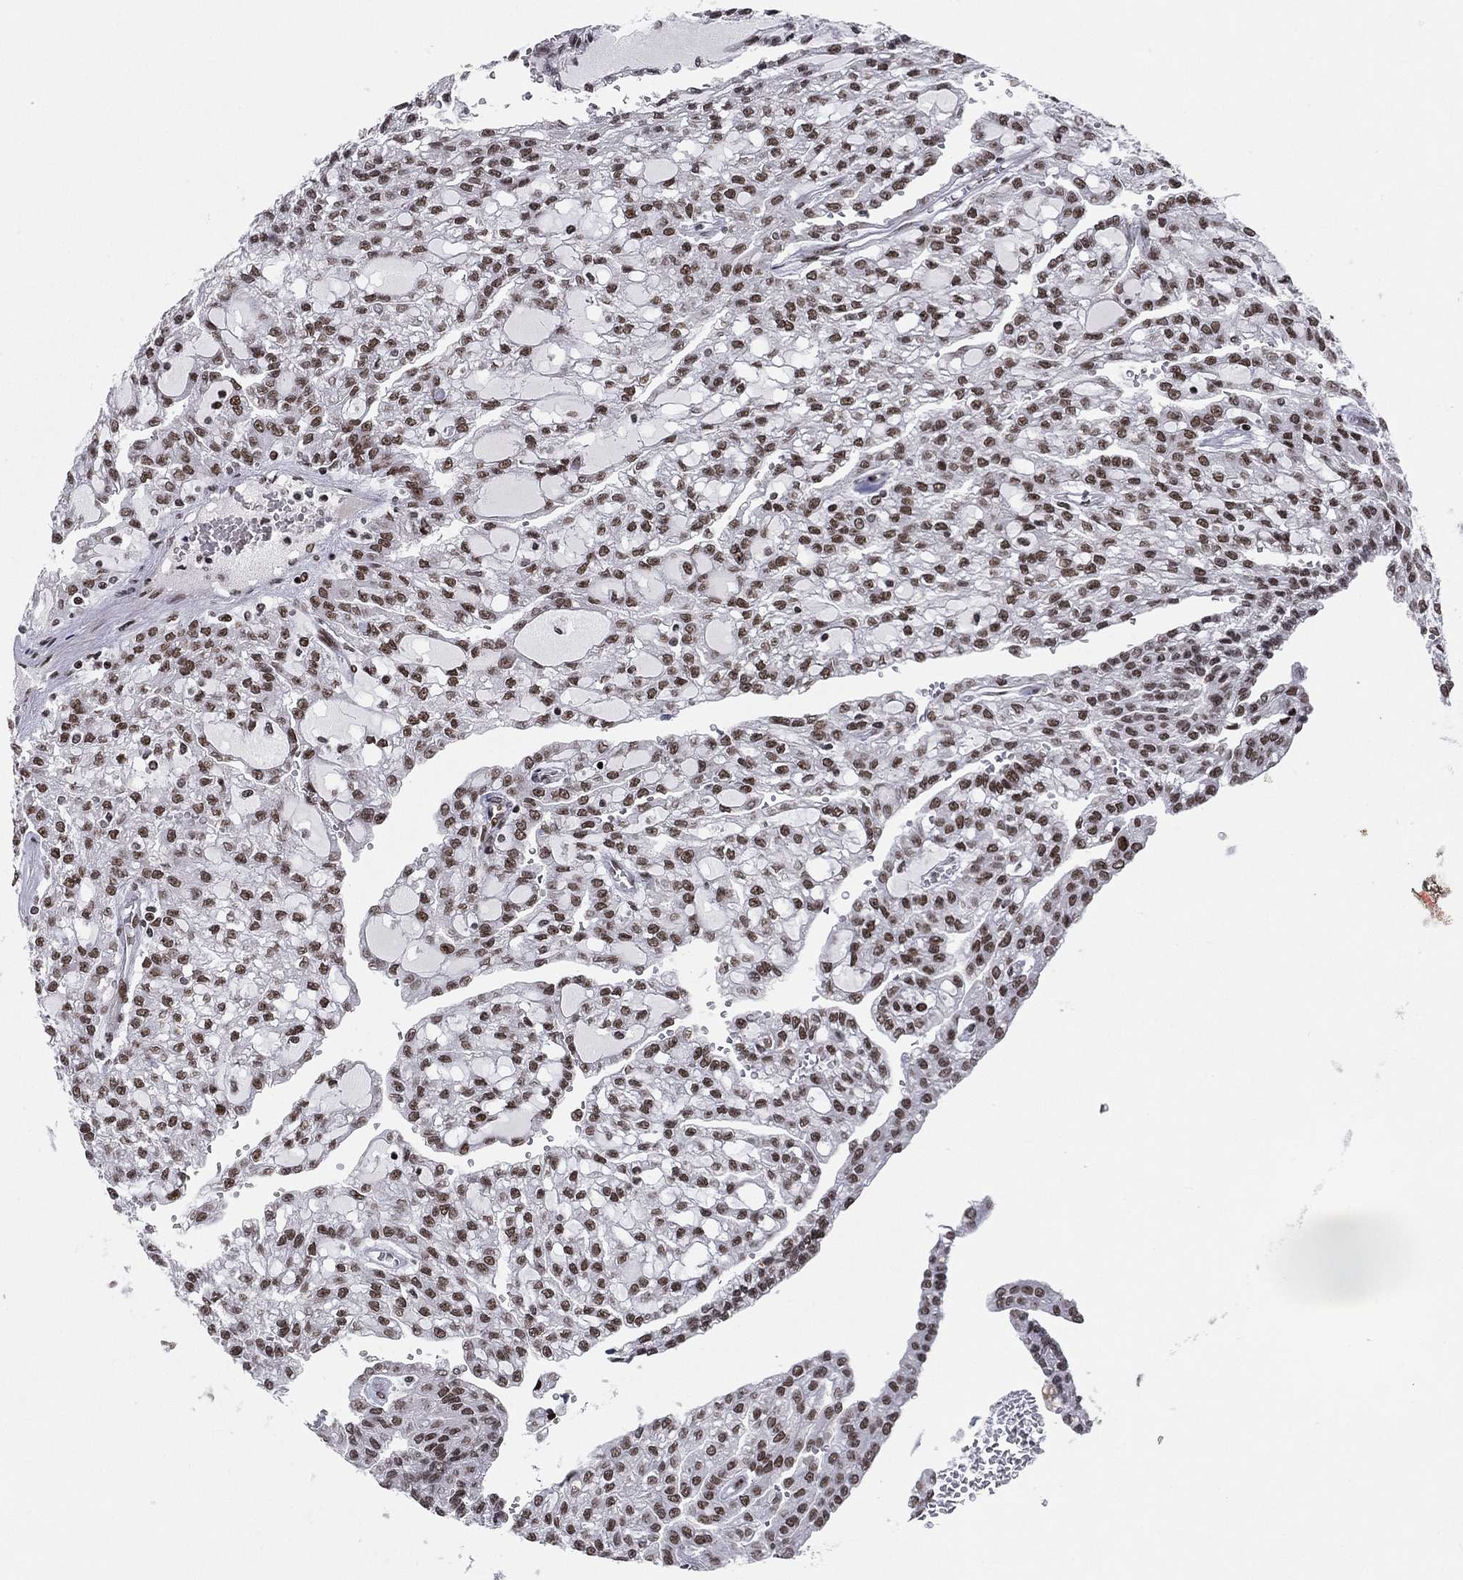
{"staining": {"intensity": "moderate", "quantity": ">75%", "location": "nuclear"}, "tissue": "renal cancer", "cell_type": "Tumor cells", "image_type": "cancer", "snomed": [{"axis": "morphology", "description": "Adenocarcinoma, NOS"}, {"axis": "topography", "description": "Kidney"}], "caption": "This is a histology image of immunohistochemistry (IHC) staining of adenocarcinoma (renal), which shows moderate staining in the nuclear of tumor cells.", "gene": "RTF1", "patient": {"sex": "male", "age": 63}}